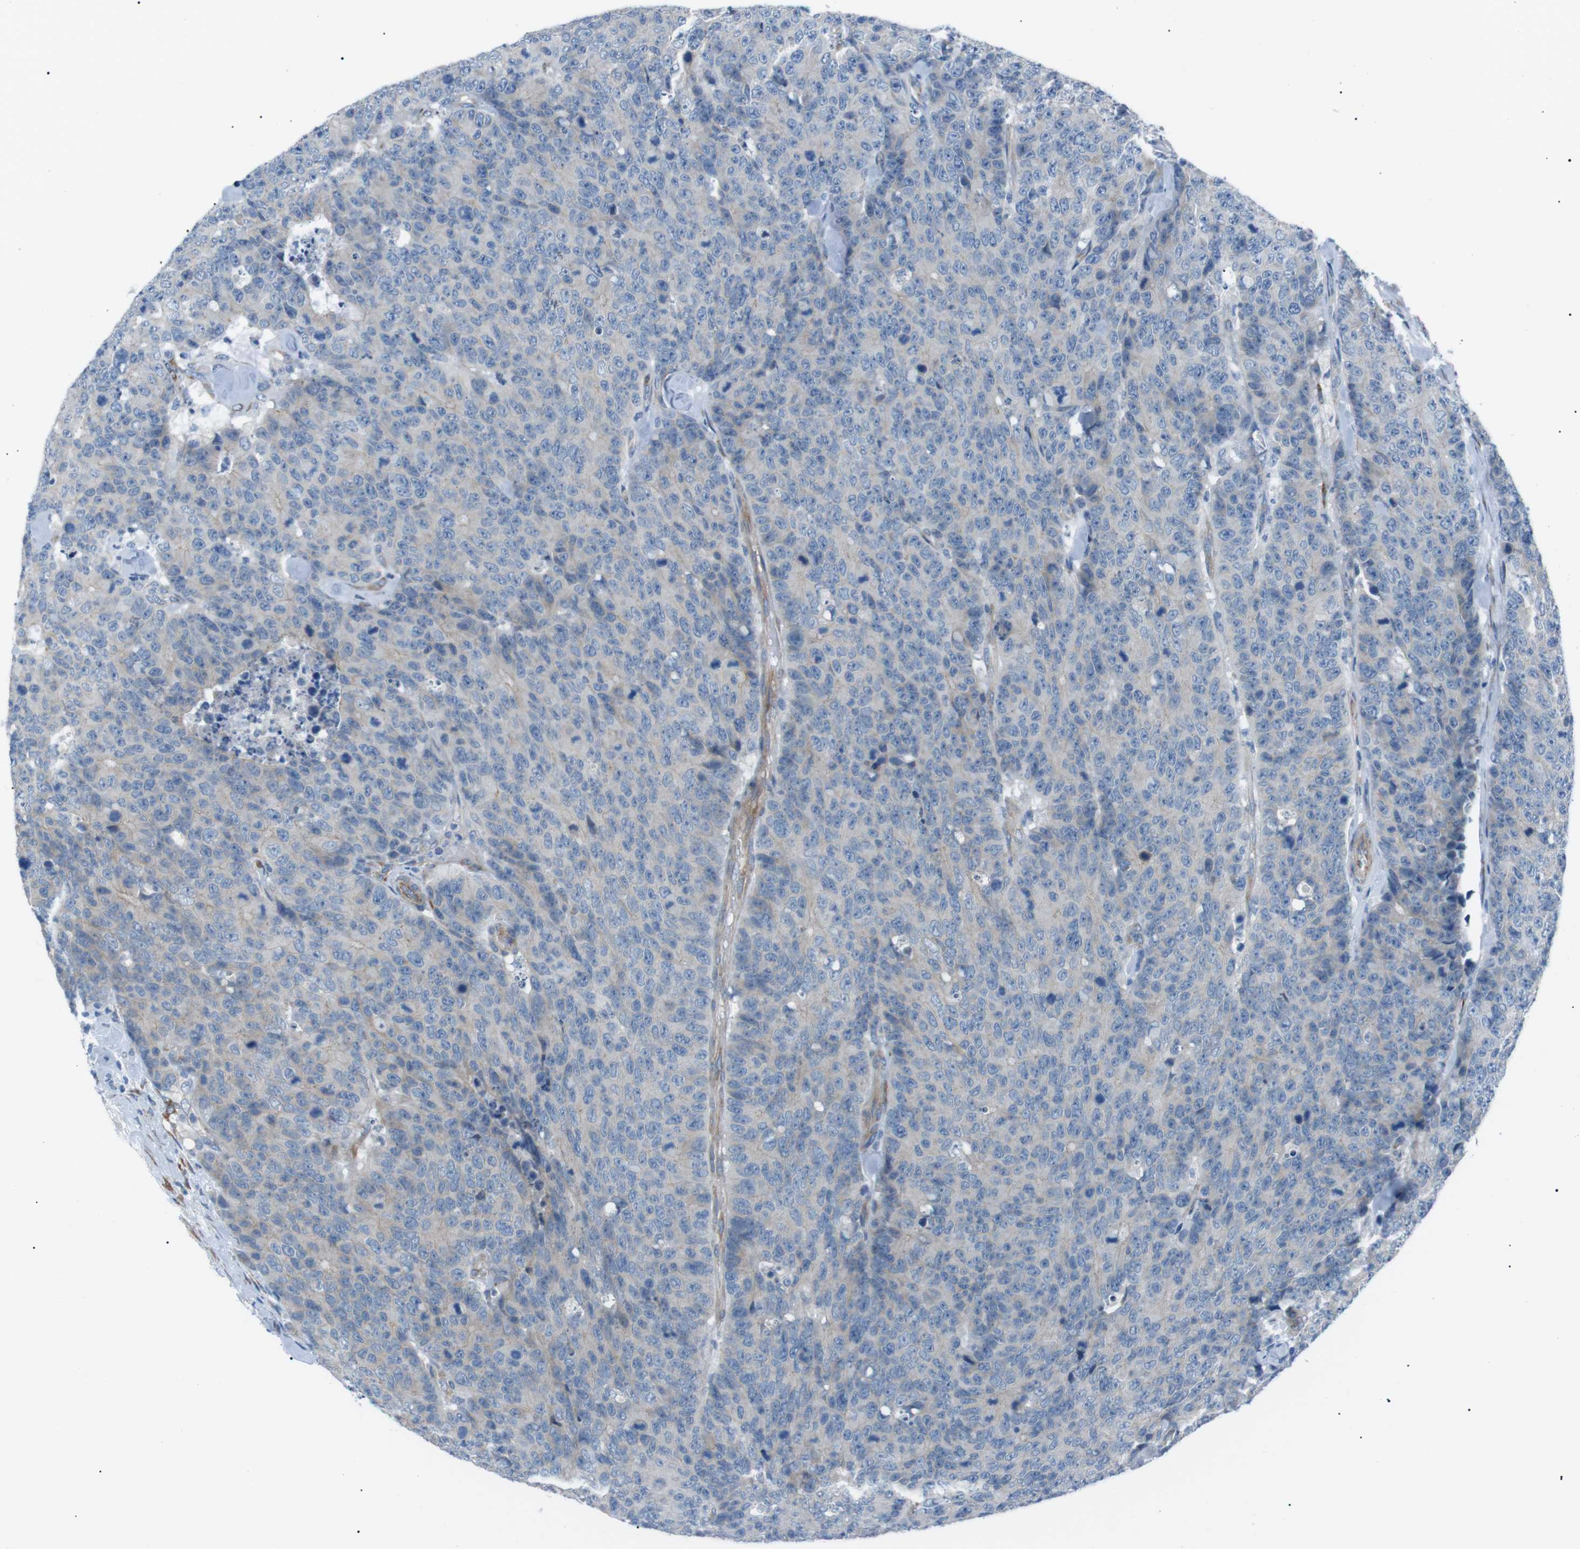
{"staining": {"intensity": "negative", "quantity": "none", "location": "none"}, "tissue": "colorectal cancer", "cell_type": "Tumor cells", "image_type": "cancer", "snomed": [{"axis": "morphology", "description": "Adenocarcinoma, NOS"}, {"axis": "topography", "description": "Colon"}], "caption": "The IHC photomicrograph has no significant expression in tumor cells of colorectal cancer tissue.", "gene": "MTARC2", "patient": {"sex": "female", "age": 86}}